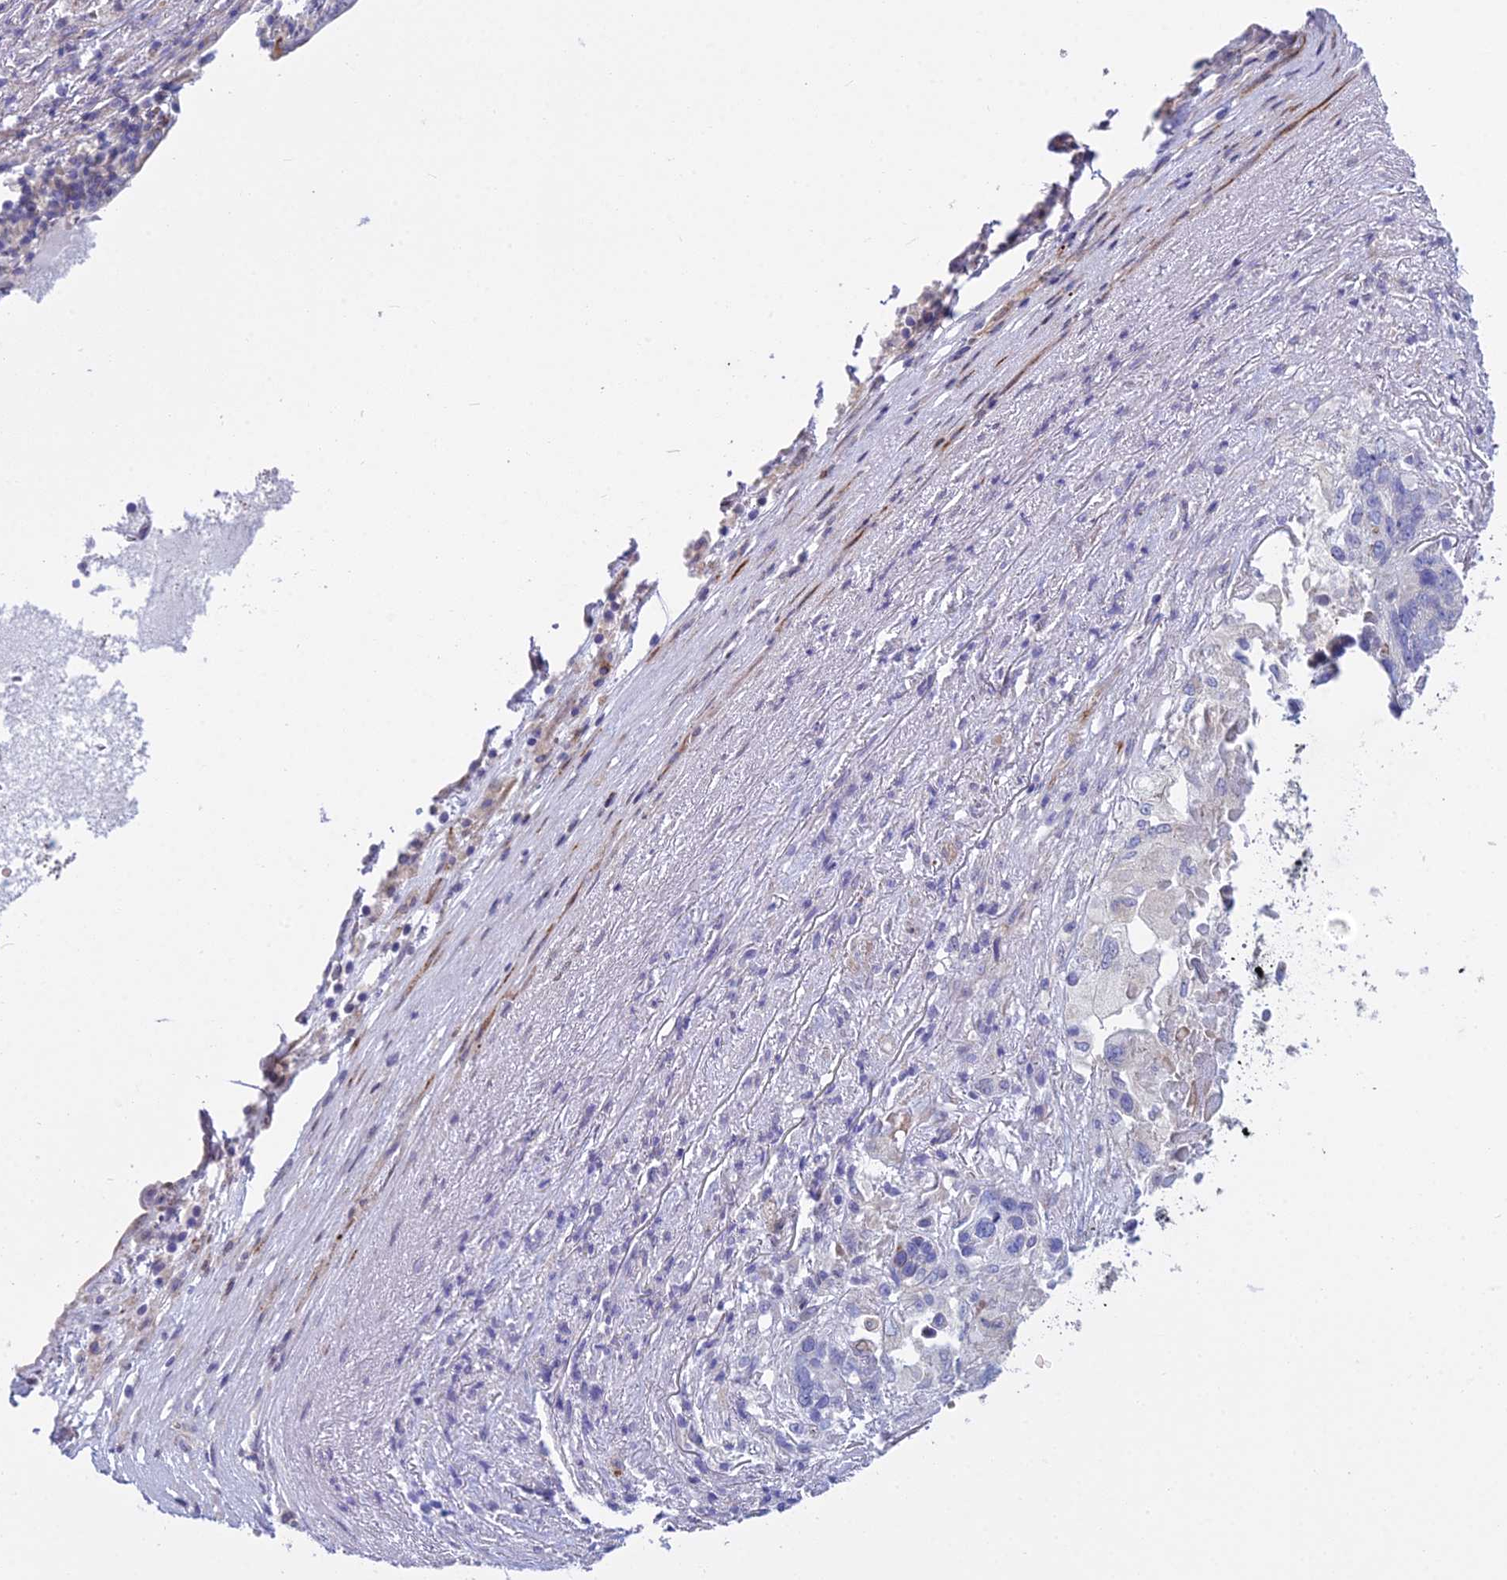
{"staining": {"intensity": "negative", "quantity": "none", "location": "none"}, "tissue": "lung cancer", "cell_type": "Tumor cells", "image_type": "cancer", "snomed": [{"axis": "morphology", "description": "Normal tissue, NOS"}, {"axis": "morphology", "description": "Squamous cell carcinoma, NOS"}, {"axis": "topography", "description": "Lymph node"}, {"axis": "topography", "description": "Lung"}], "caption": "High power microscopy image of an IHC image of lung squamous cell carcinoma, revealing no significant positivity in tumor cells.", "gene": "PCDHB14", "patient": {"sex": "male", "age": 66}}